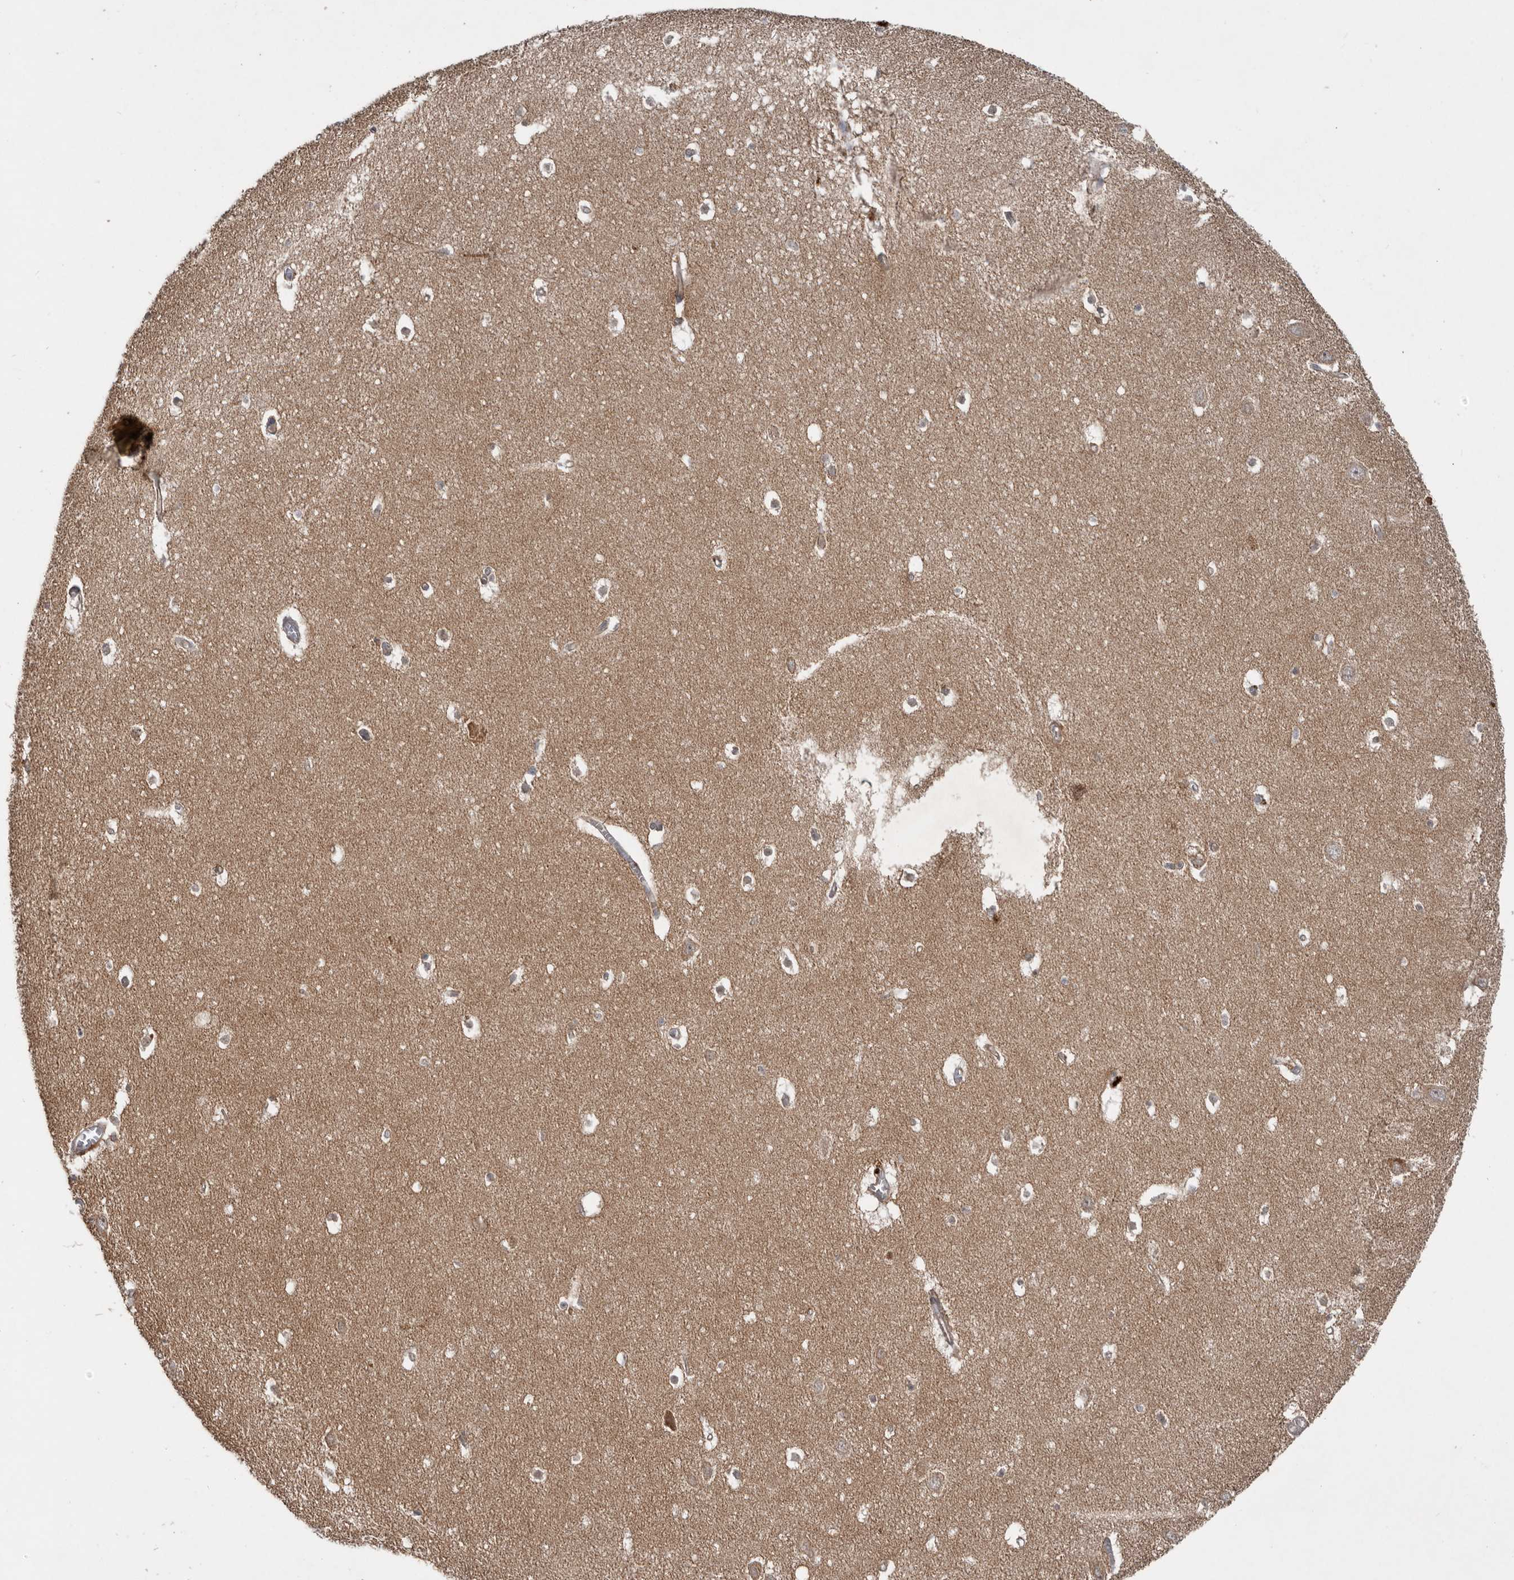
{"staining": {"intensity": "weak", "quantity": ">75%", "location": "cytoplasmic/membranous"}, "tissue": "hippocampus", "cell_type": "Glial cells", "image_type": "normal", "snomed": [{"axis": "morphology", "description": "Normal tissue, NOS"}, {"axis": "topography", "description": "Hippocampus"}], "caption": "Immunohistochemical staining of unremarkable human hippocampus exhibits weak cytoplasmic/membranous protein positivity in approximately >75% of glial cells. (DAB (3,3'-diaminobenzidine) IHC with brightfield microscopy, high magnification).", "gene": "DNAJB4", "patient": {"sex": "female", "age": 64}}